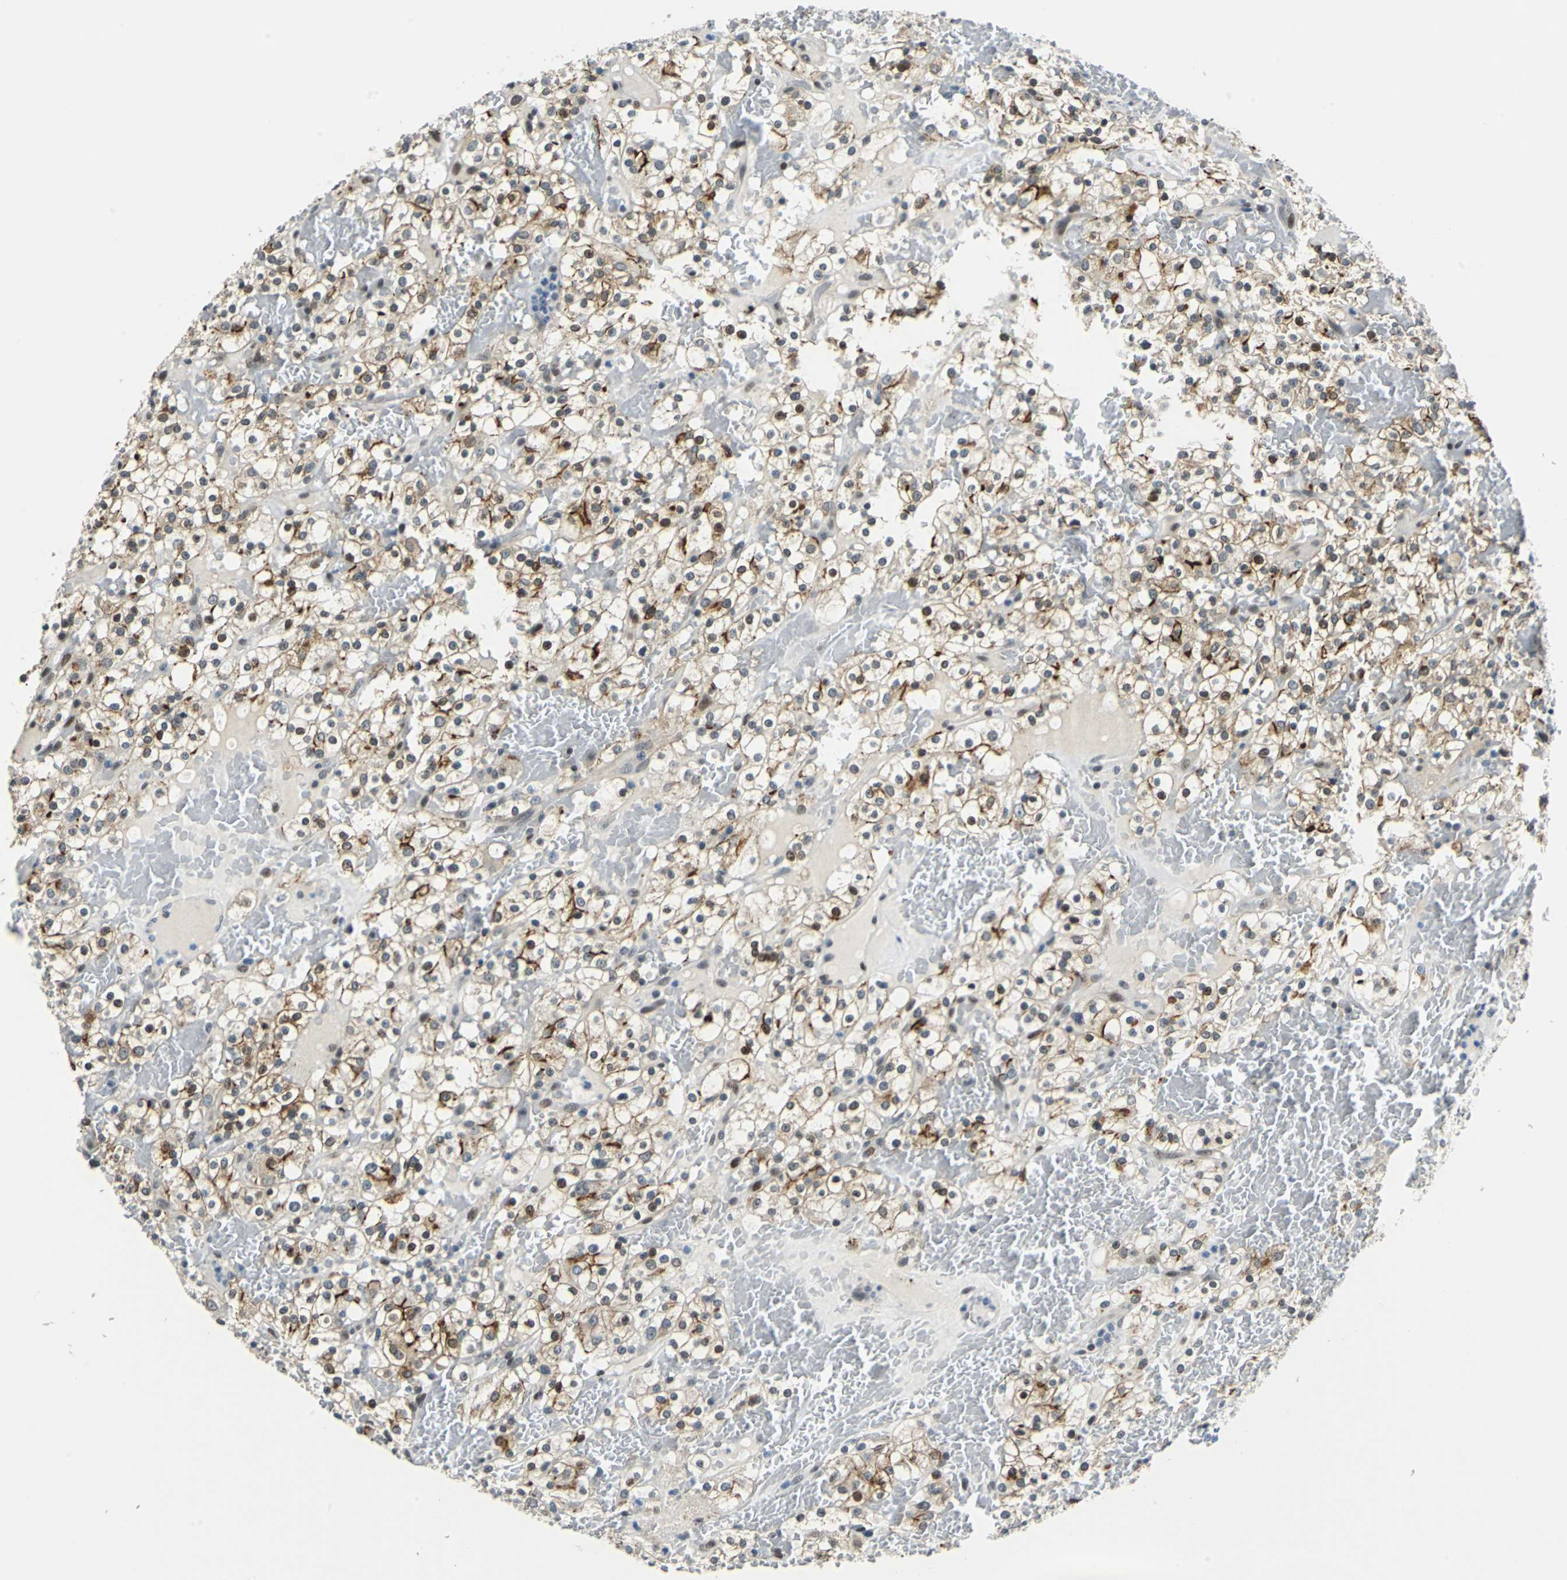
{"staining": {"intensity": "strong", "quantity": "25%-75%", "location": "cytoplasmic/membranous,nuclear"}, "tissue": "renal cancer", "cell_type": "Tumor cells", "image_type": "cancer", "snomed": [{"axis": "morphology", "description": "Normal tissue, NOS"}, {"axis": "morphology", "description": "Adenocarcinoma, NOS"}, {"axis": "topography", "description": "Kidney"}], "caption": "Brown immunohistochemical staining in human adenocarcinoma (renal) reveals strong cytoplasmic/membranous and nuclear positivity in about 25%-75% of tumor cells. (IHC, brightfield microscopy, high magnification).", "gene": "HCFC2", "patient": {"sex": "female", "age": 72}}